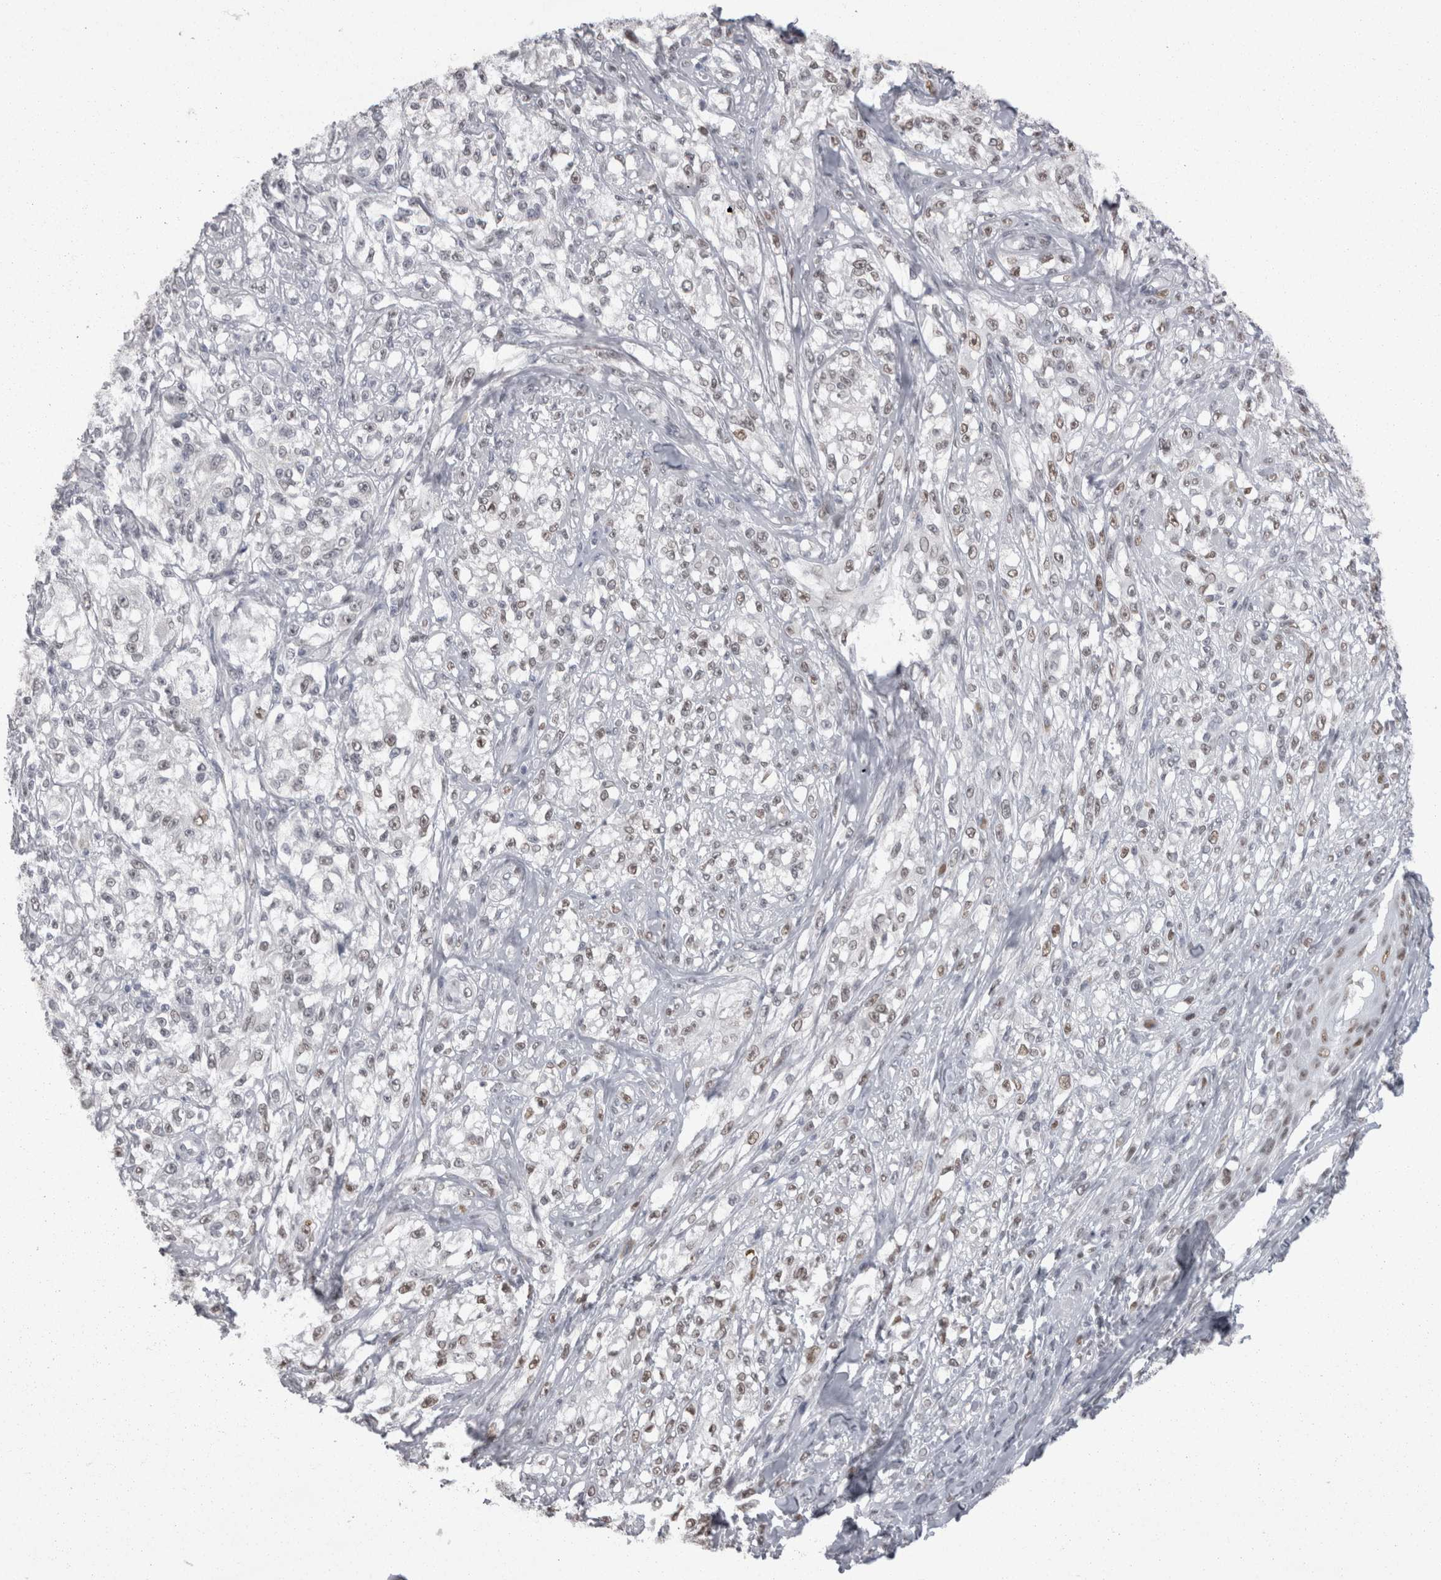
{"staining": {"intensity": "negative", "quantity": "none", "location": "none"}, "tissue": "melanoma", "cell_type": "Tumor cells", "image_type": "cancer", "snomed": [{"axis": "morphology", "description": "Malignant melanoma, NOS"}, {"axis": "topography", "description": "Skin of head"}], "caption": "A high-resolution image shows IHC staining of malignant melanoma, which shows no significant positivity in tumor cells.", "gene": "C1orf54", "patient": {"sex": "male", "age": 83}}